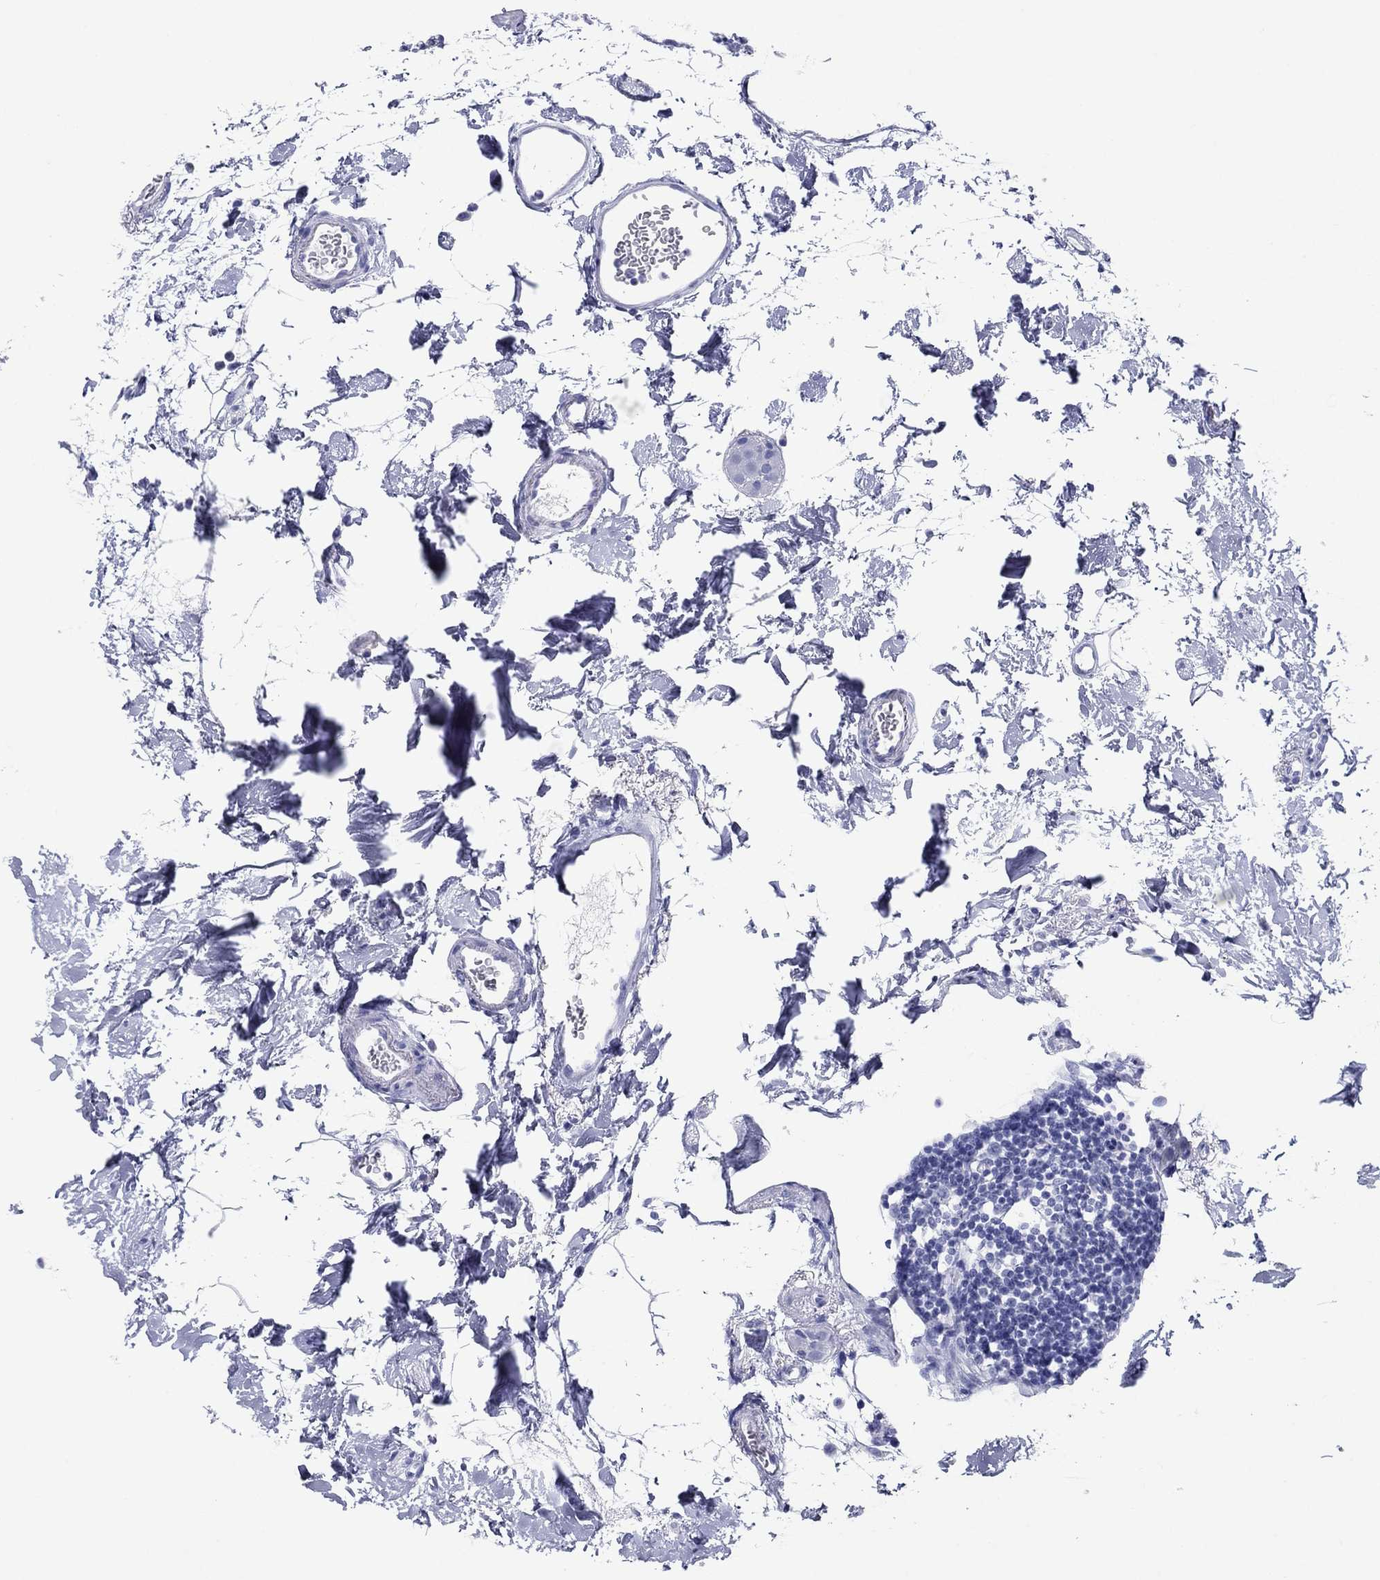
{"staining": {"intensity": "negative", "quantity": "none", "location": "none"}, "tissue": "colon", "cell_type": "Endothelial cells", "image_type": "normal", "snomed": [{"axis": "morphology", "description": "Normal tissue, NOS"}, {"axis": "topography", "description": "Colon"}], "caption": "High power microscopy micrograph of an immunohistochemistry (IHC) photomicrograph of unremarkable colon, revealing no significant staining in endothelial cells. (DAB (3,3'-diaminobenzidine) immunohistochemistry with hematoxylin counter stain).", "gene": "ATP4A", "patient": {"sex": "female", "age": 84}}